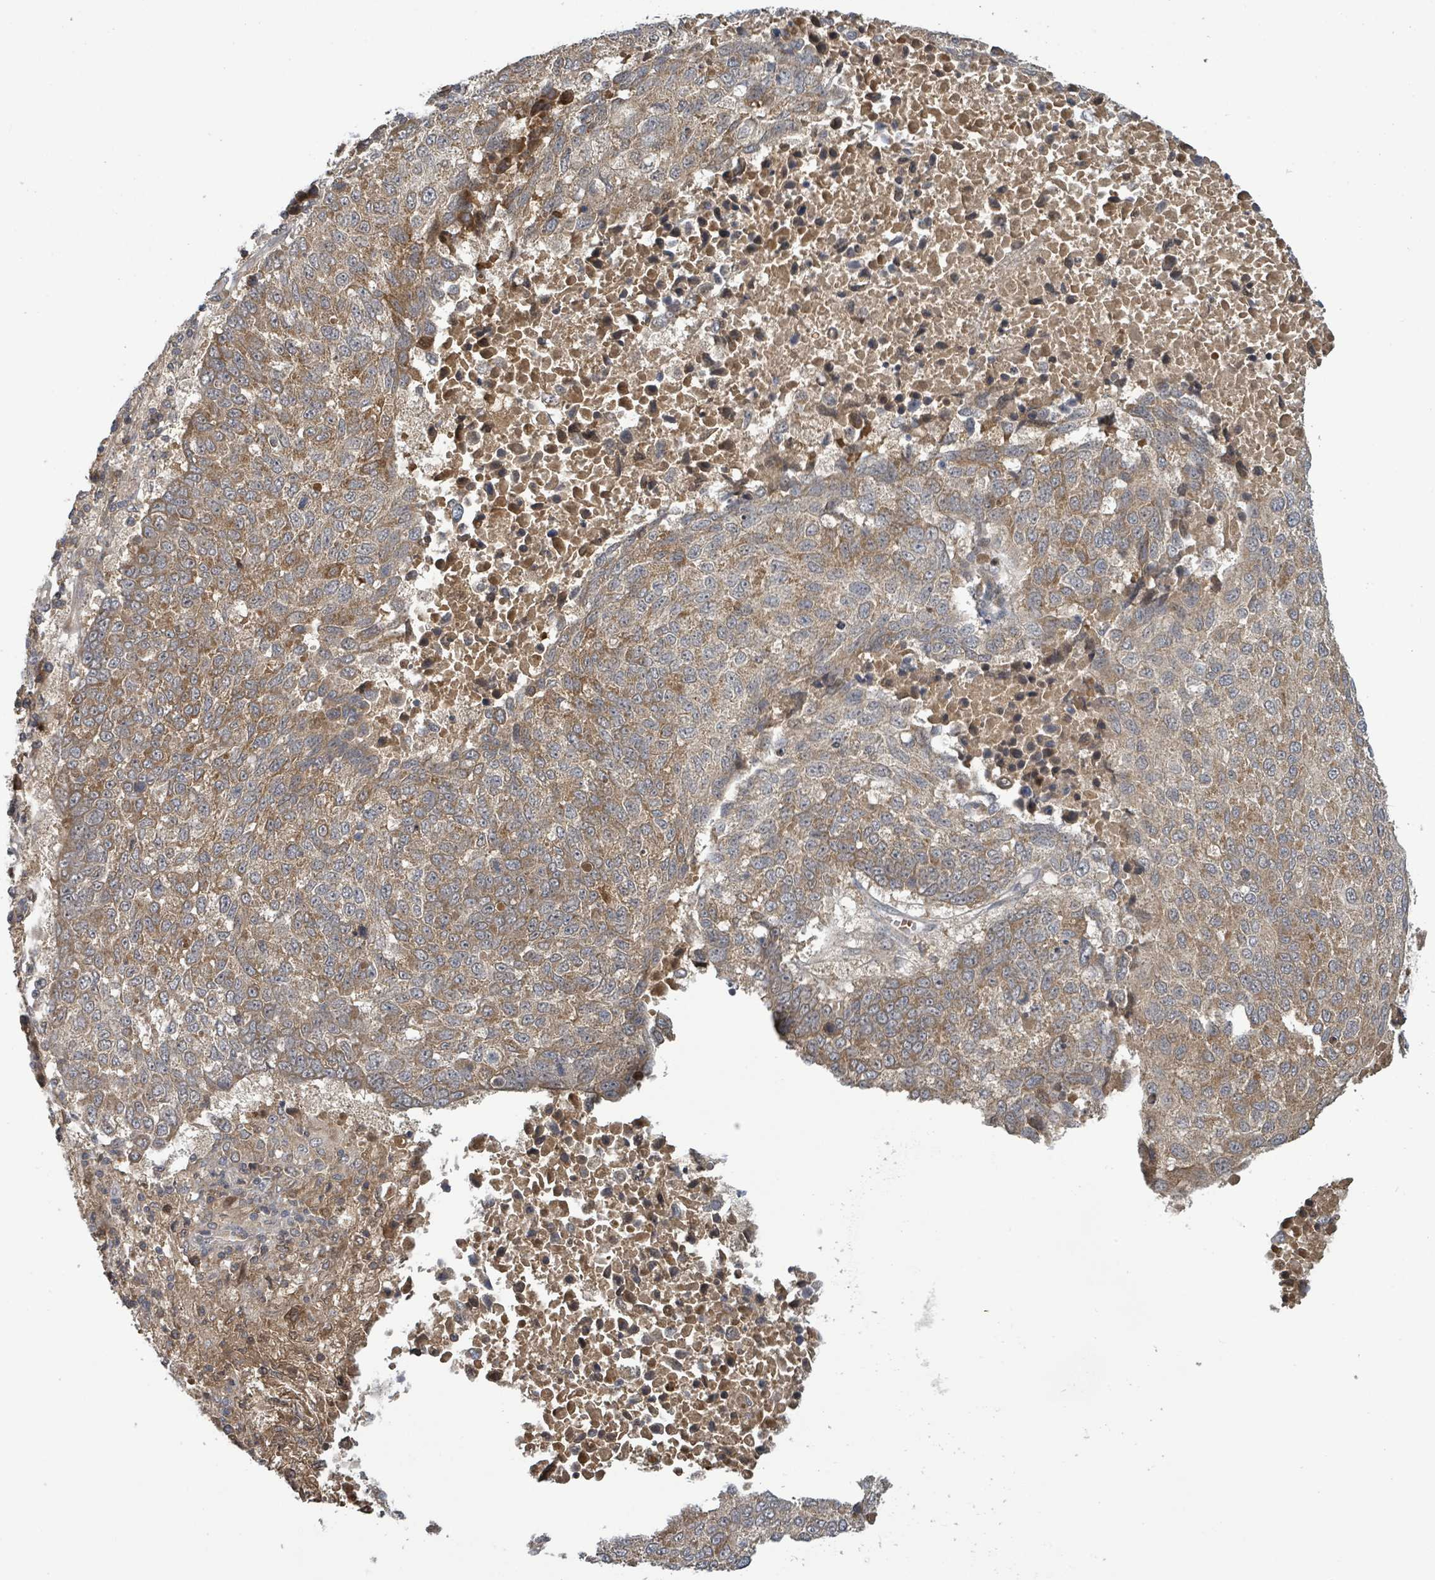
{"staining": {"intensity": "moderate", "quantity": "25%-75%", "location": "cytoplasmic/membranous"}, "tissue": "lung cancer", "cell_type": "Tumor cells", "image_type": "cancer", "snomed": [{"axis": "morphology", "description": "Squamous cell carcinoma, NOS"}, {"axis": "topography", "description": "Lung"}], "caption": "DAB immunohistochemical staining of human lung cancer (squamous cell carcinoma) demonstrates moderate cytoplasmic/membranous protein staining in approximately 25%-75% of tumor cells. (Brightfield microscopy of DAB IHC at high magnification).", "gene": "ITGA11", "patient": {"sex": "male", "age": 73}}